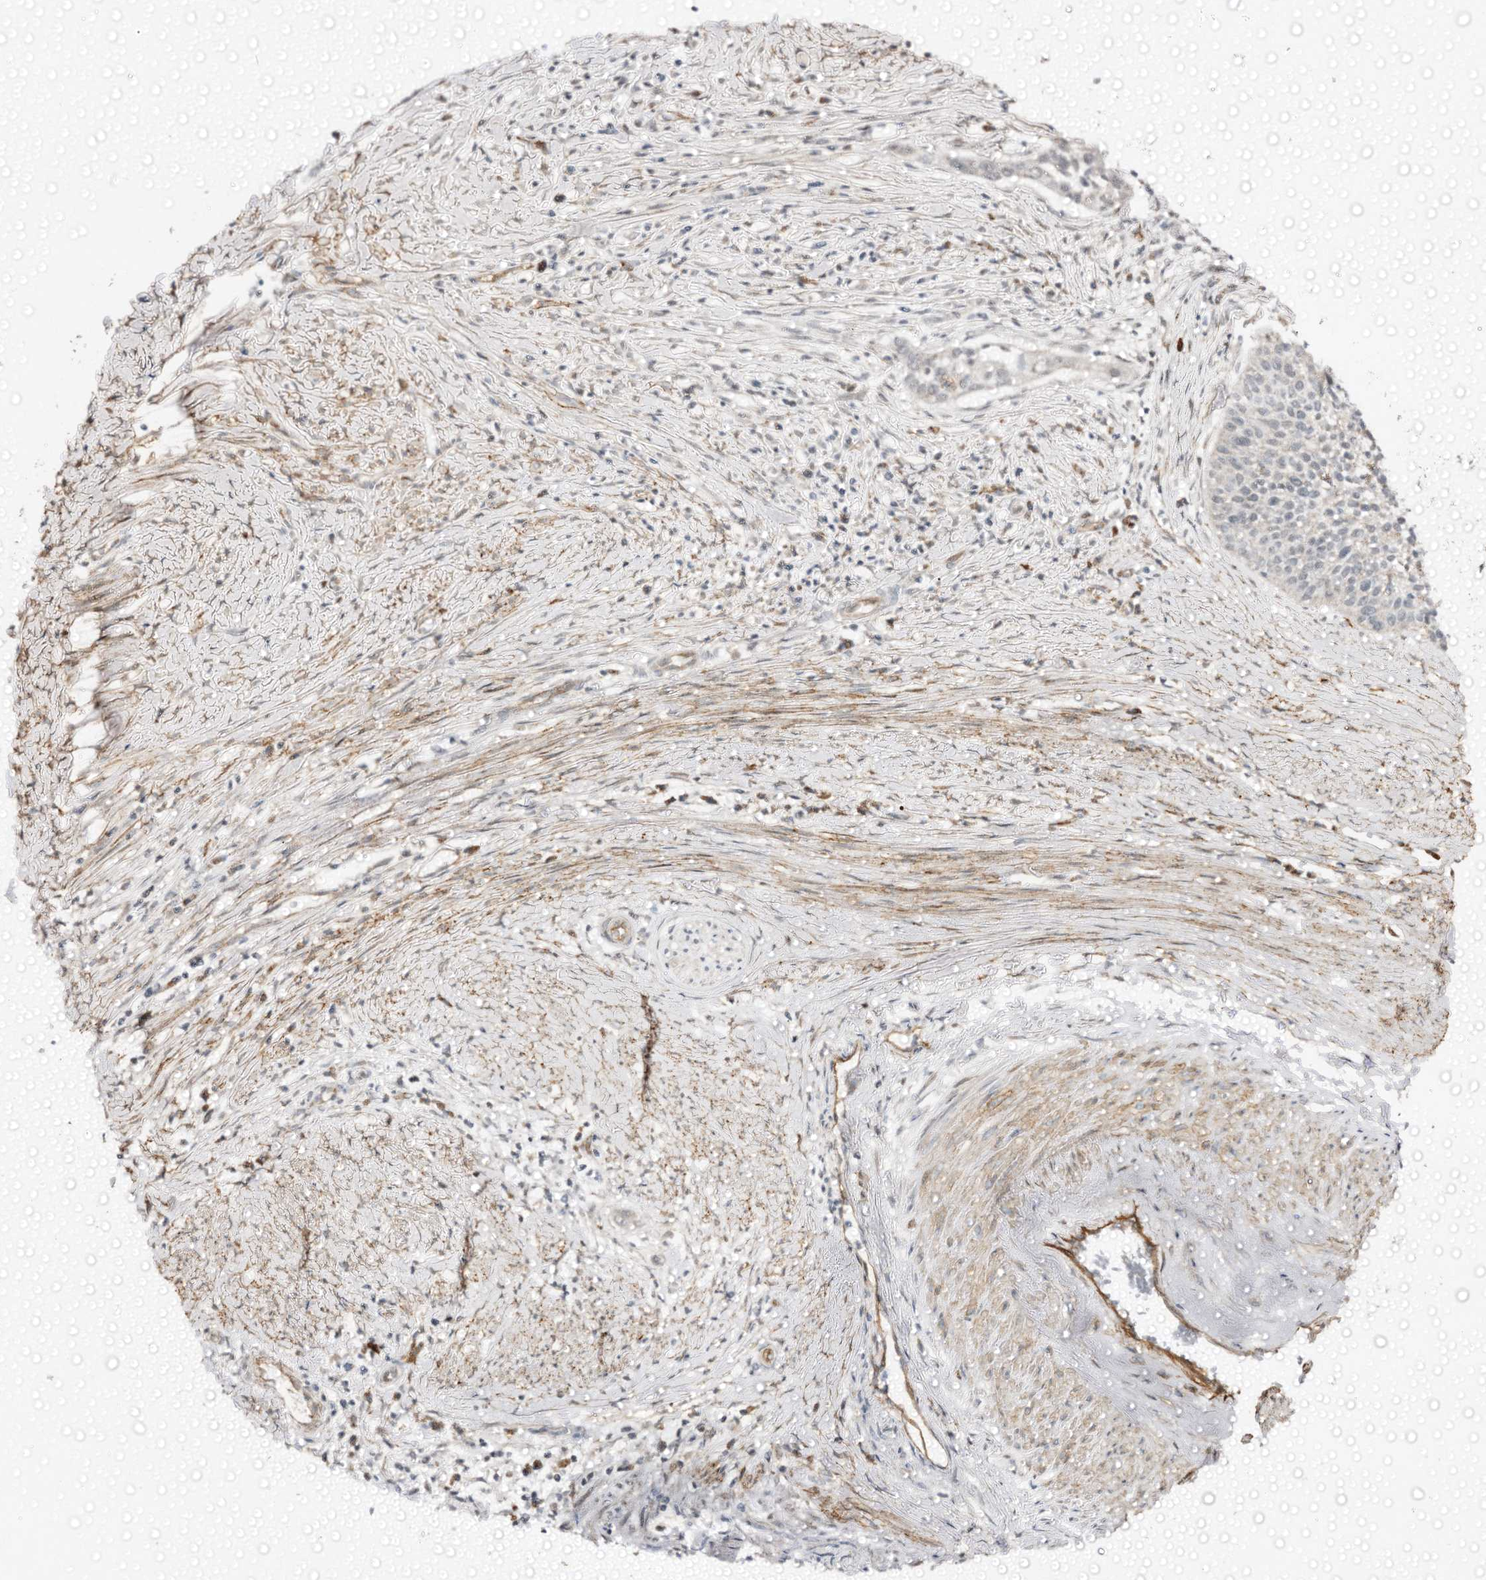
{"staining": {"intensity": "negative", "quantity": "none", "location": "none"}, "tissue": "cervical cancer", "cell_type": "Tumor cells", "image_type": "cancer", "snomed": [{"axis": "morphology", "description": "Squamous cell carcinoma, NOS"}, {"axis": "topography", "description": "Cervix"}], "caption": "Immunohistochemistry (IHC) histopathology image of neoplastic tissue: cervical cancer (squamous cell carcinoma) stained with DAB (3,3'-diaminobenzidine) demonstrates no significant protein staining in tumor cells.", "gene": "CBR4", "patient": {"sex": "female", "age": 34}}